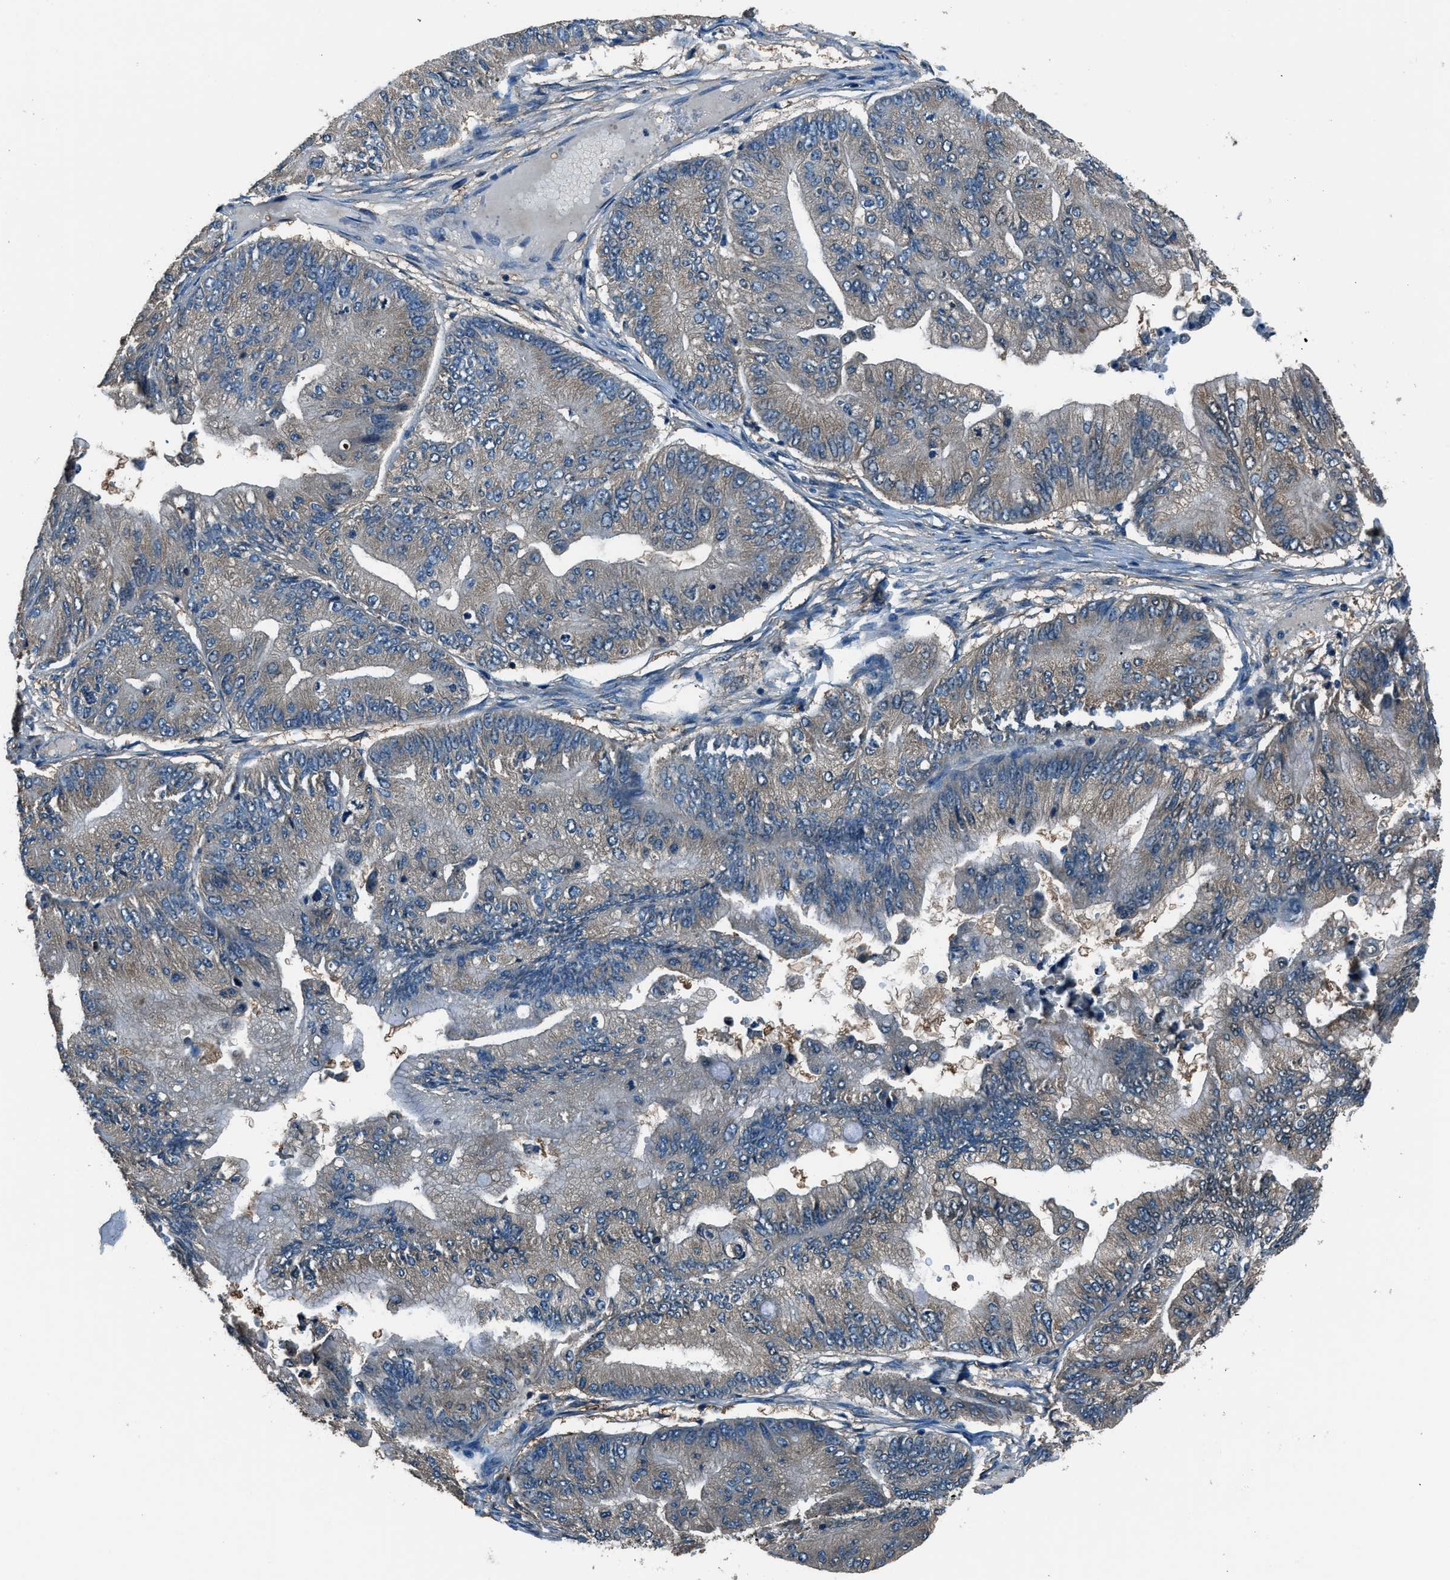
{"staining": {"intensity": "weak", "quantity": "<25%", "location": "cytoplasmic/membranous"}, "tissue": "ovarian cancer", "cell_type": "Tumor cells", "image_type": "cancer", "snomed": [{"axis": "morphology", "description": "Cystadenocarcinoma, mucinous, NOS"}, {"axis": "topography", "description": "Ovary"}], "caption": "High power microscopy histopathology image of an immunohistochemistry (IHC) photomicrograph of mucinous cystadenocarcinoma (ovarian), revealing no significant expression in tumor cells.", "gene": "ARFGAP2", "patient": {"sex": "female", "age": 61}}